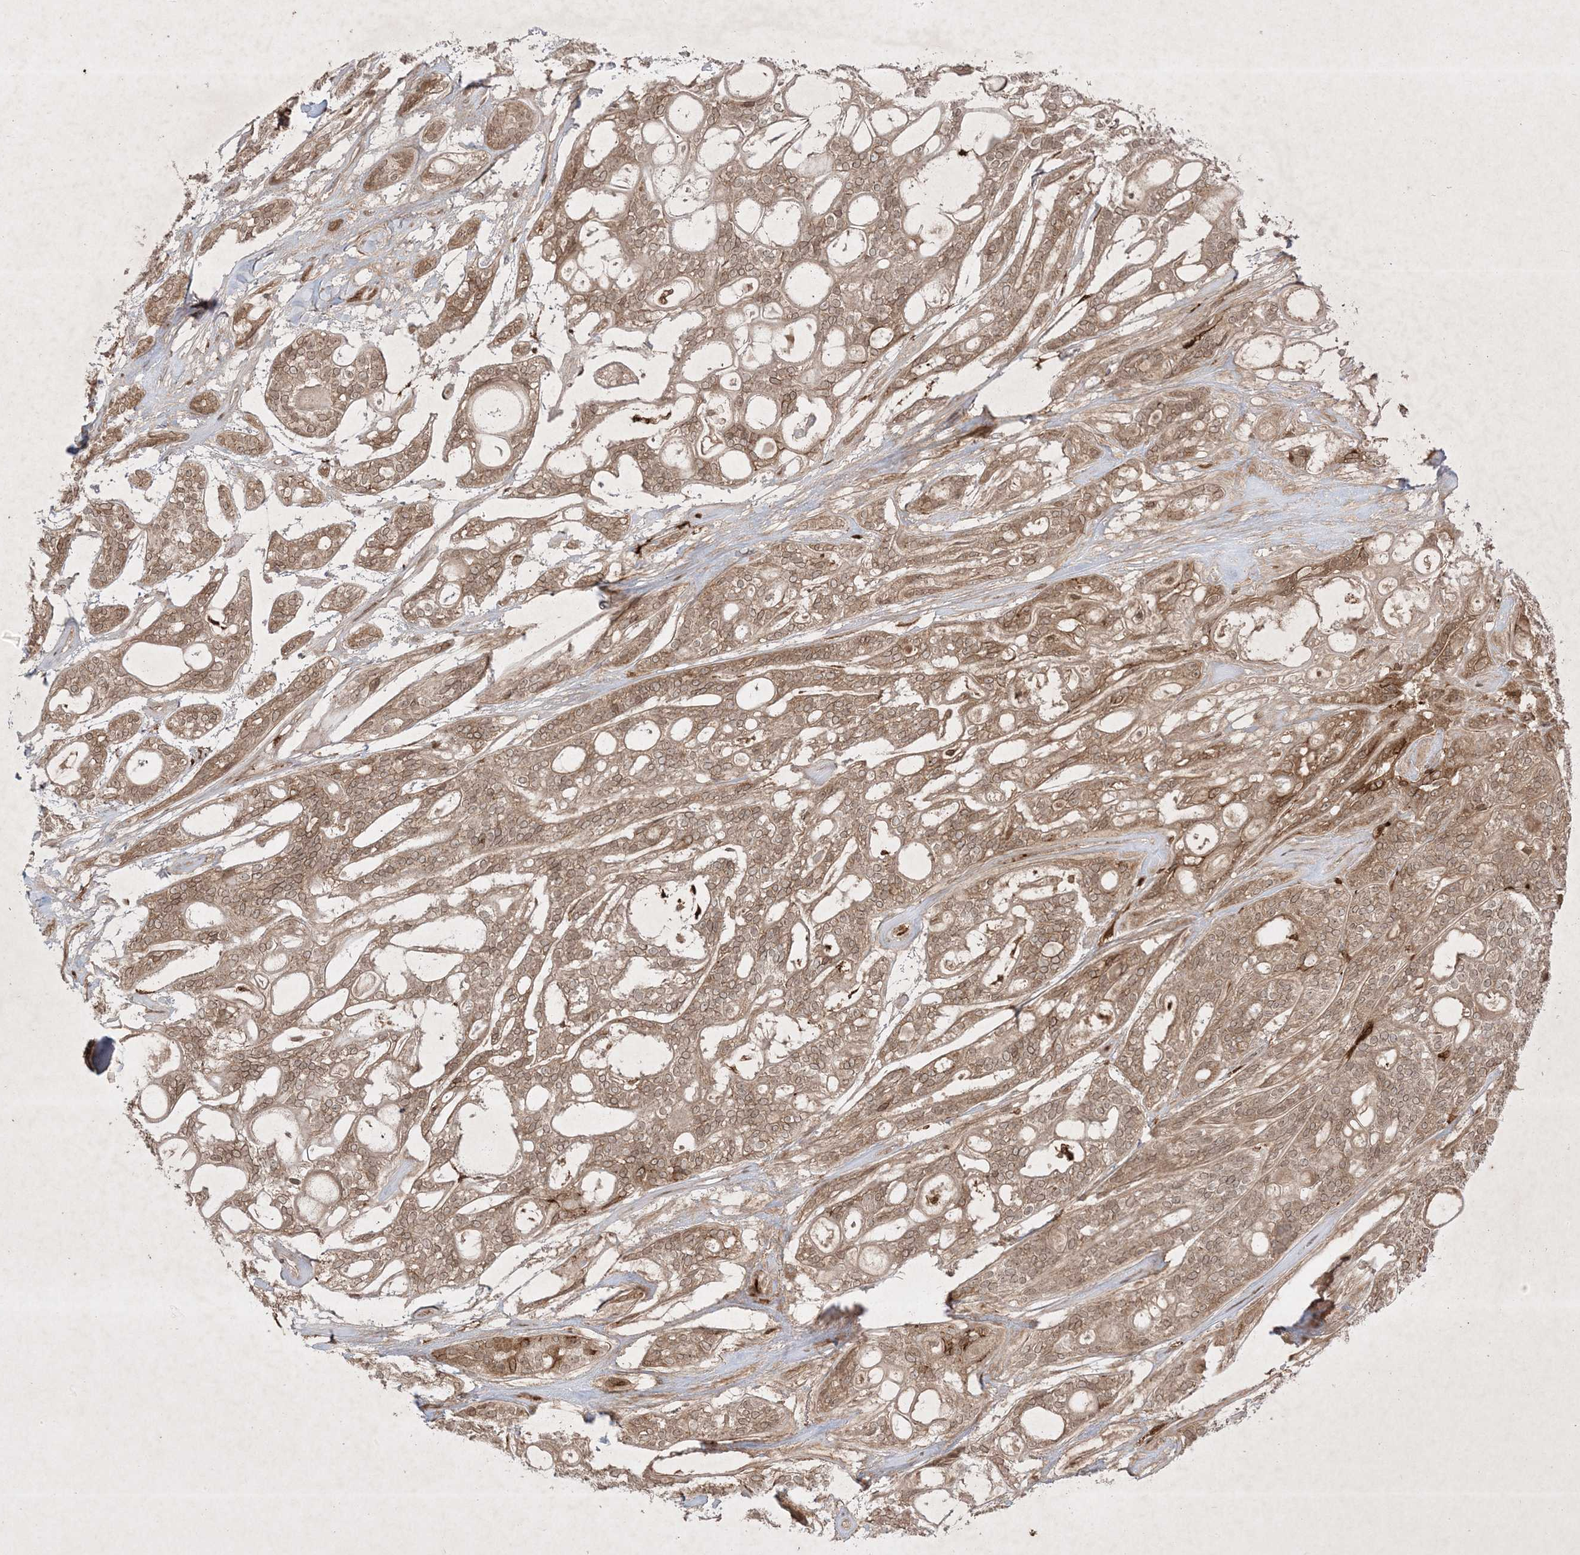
{"staining": {"intensity": "weak", "quantity": ">75%", "location": "cytoplasmic/membranous,nuclear"}, "tissue": "head and neck cancer", "cell_type": "Tumor cells", "image_type": "cancer", "snomed": [{"axis": "morphology", "description": "Adenocarcinoma, NOS"}, {"axis": "topography", "description": "Head-Neck"}], "caption": "A histopathology image of adenocarcinoma (head and neck) stained for a protein reveals weak cytoplasmic/membranous and nuclear brown staining in tumor cells.", "gene": "PTK6", "patient": {"sex": "male", "age": 66}}